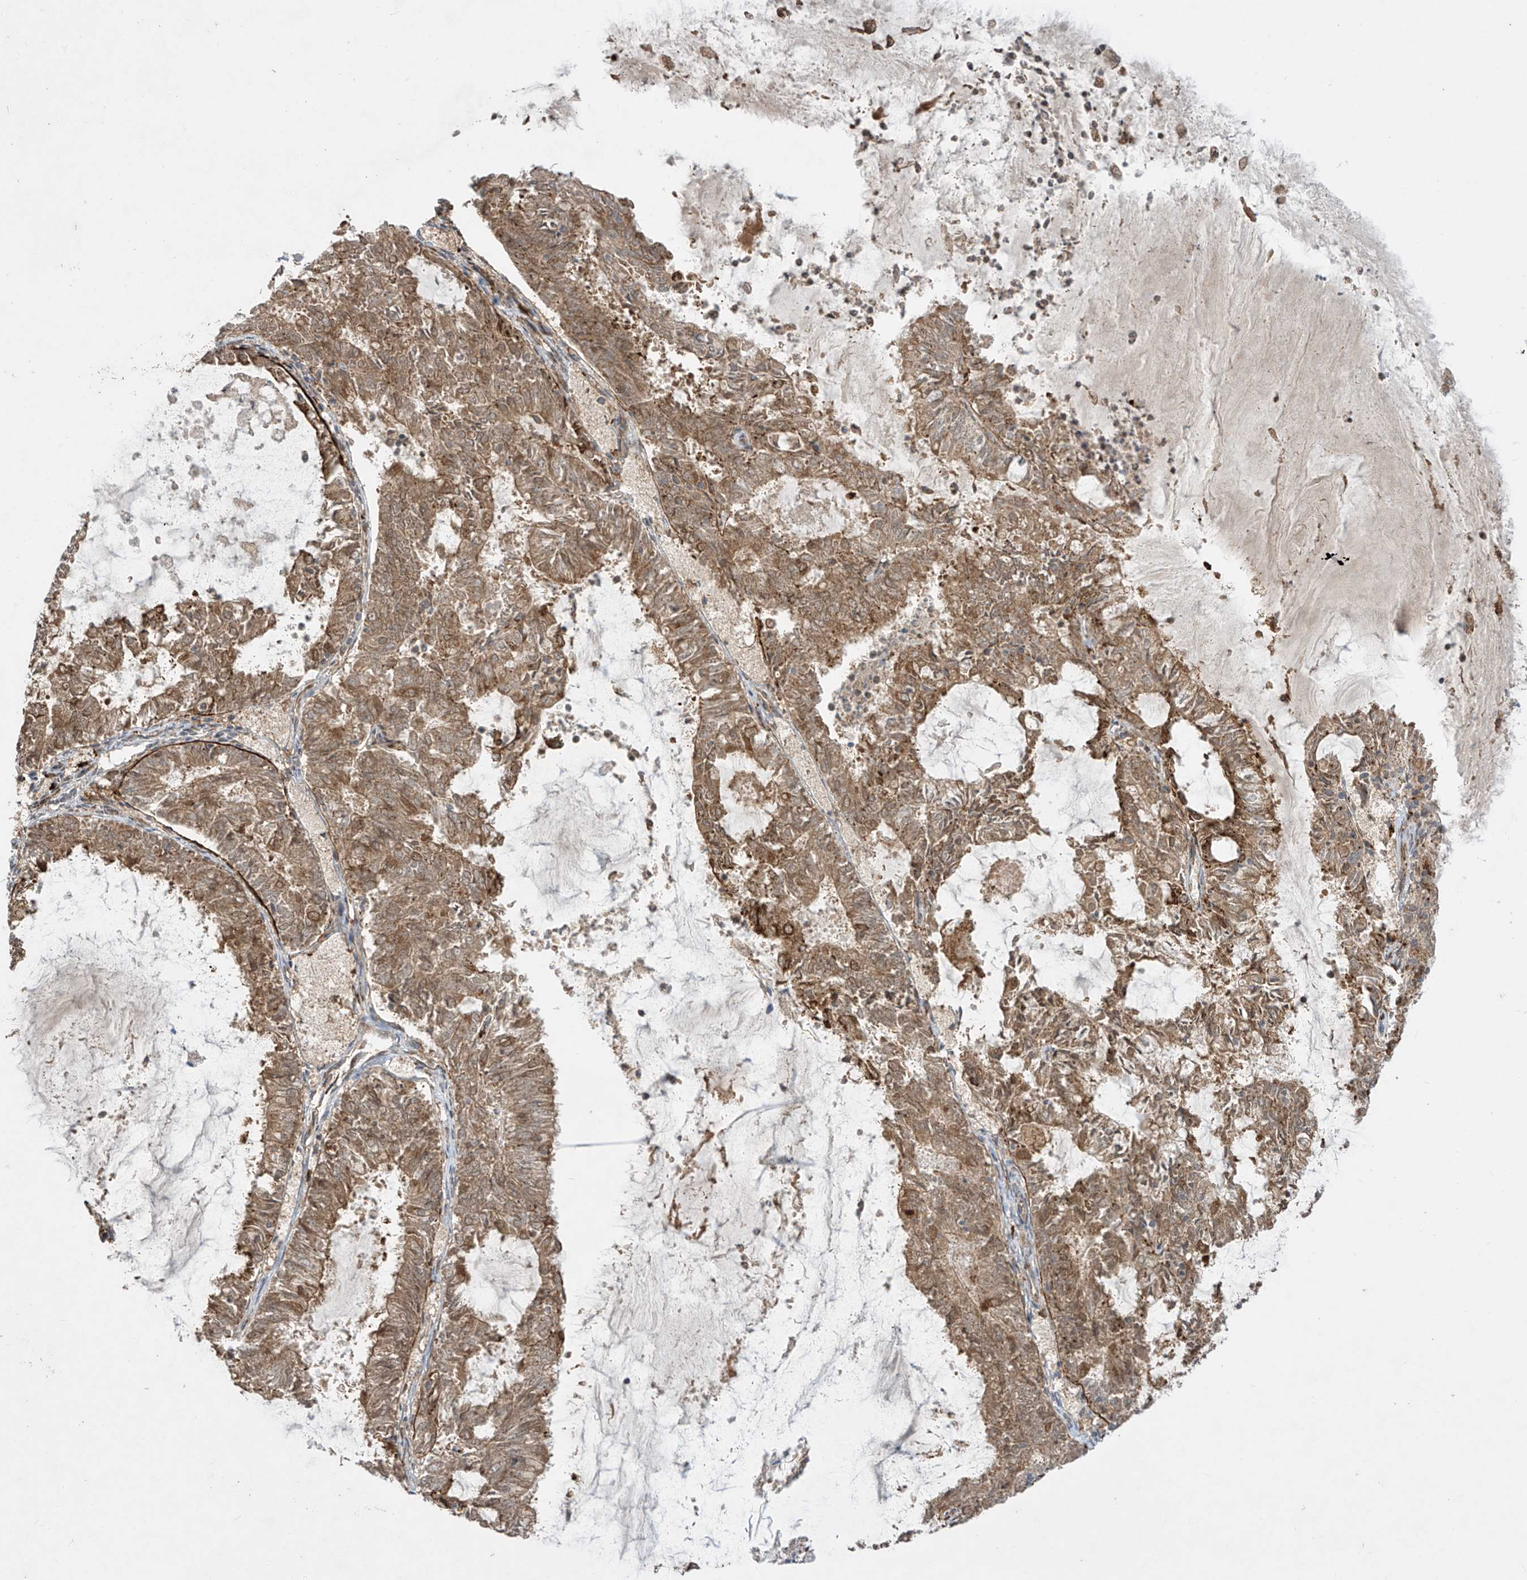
{"staining": {"intensity": "moderate", "quantity": ">75%", "location": "cytoplasmic/membranous"}, "tissue": "endometrial cancer", "cell_type": "Tumor cells", "image_type": "cancer", "snomed": [{"axis": "morphology", "description": "Adenocarcinoma, NOS"}, {"axis": "topography", "description": "Endometrium"}], "caption": "Immunohistochemistry (DAB (3,3'-diaminobenzidine)) staining of endometrial cancer (adenocarcinoma) shows moderate cytoplasmic/membranous protein positivity in approximately >75% of tumor cells.", "gene": "PPAT", "patient": {"sex": "female", "age": 57}}